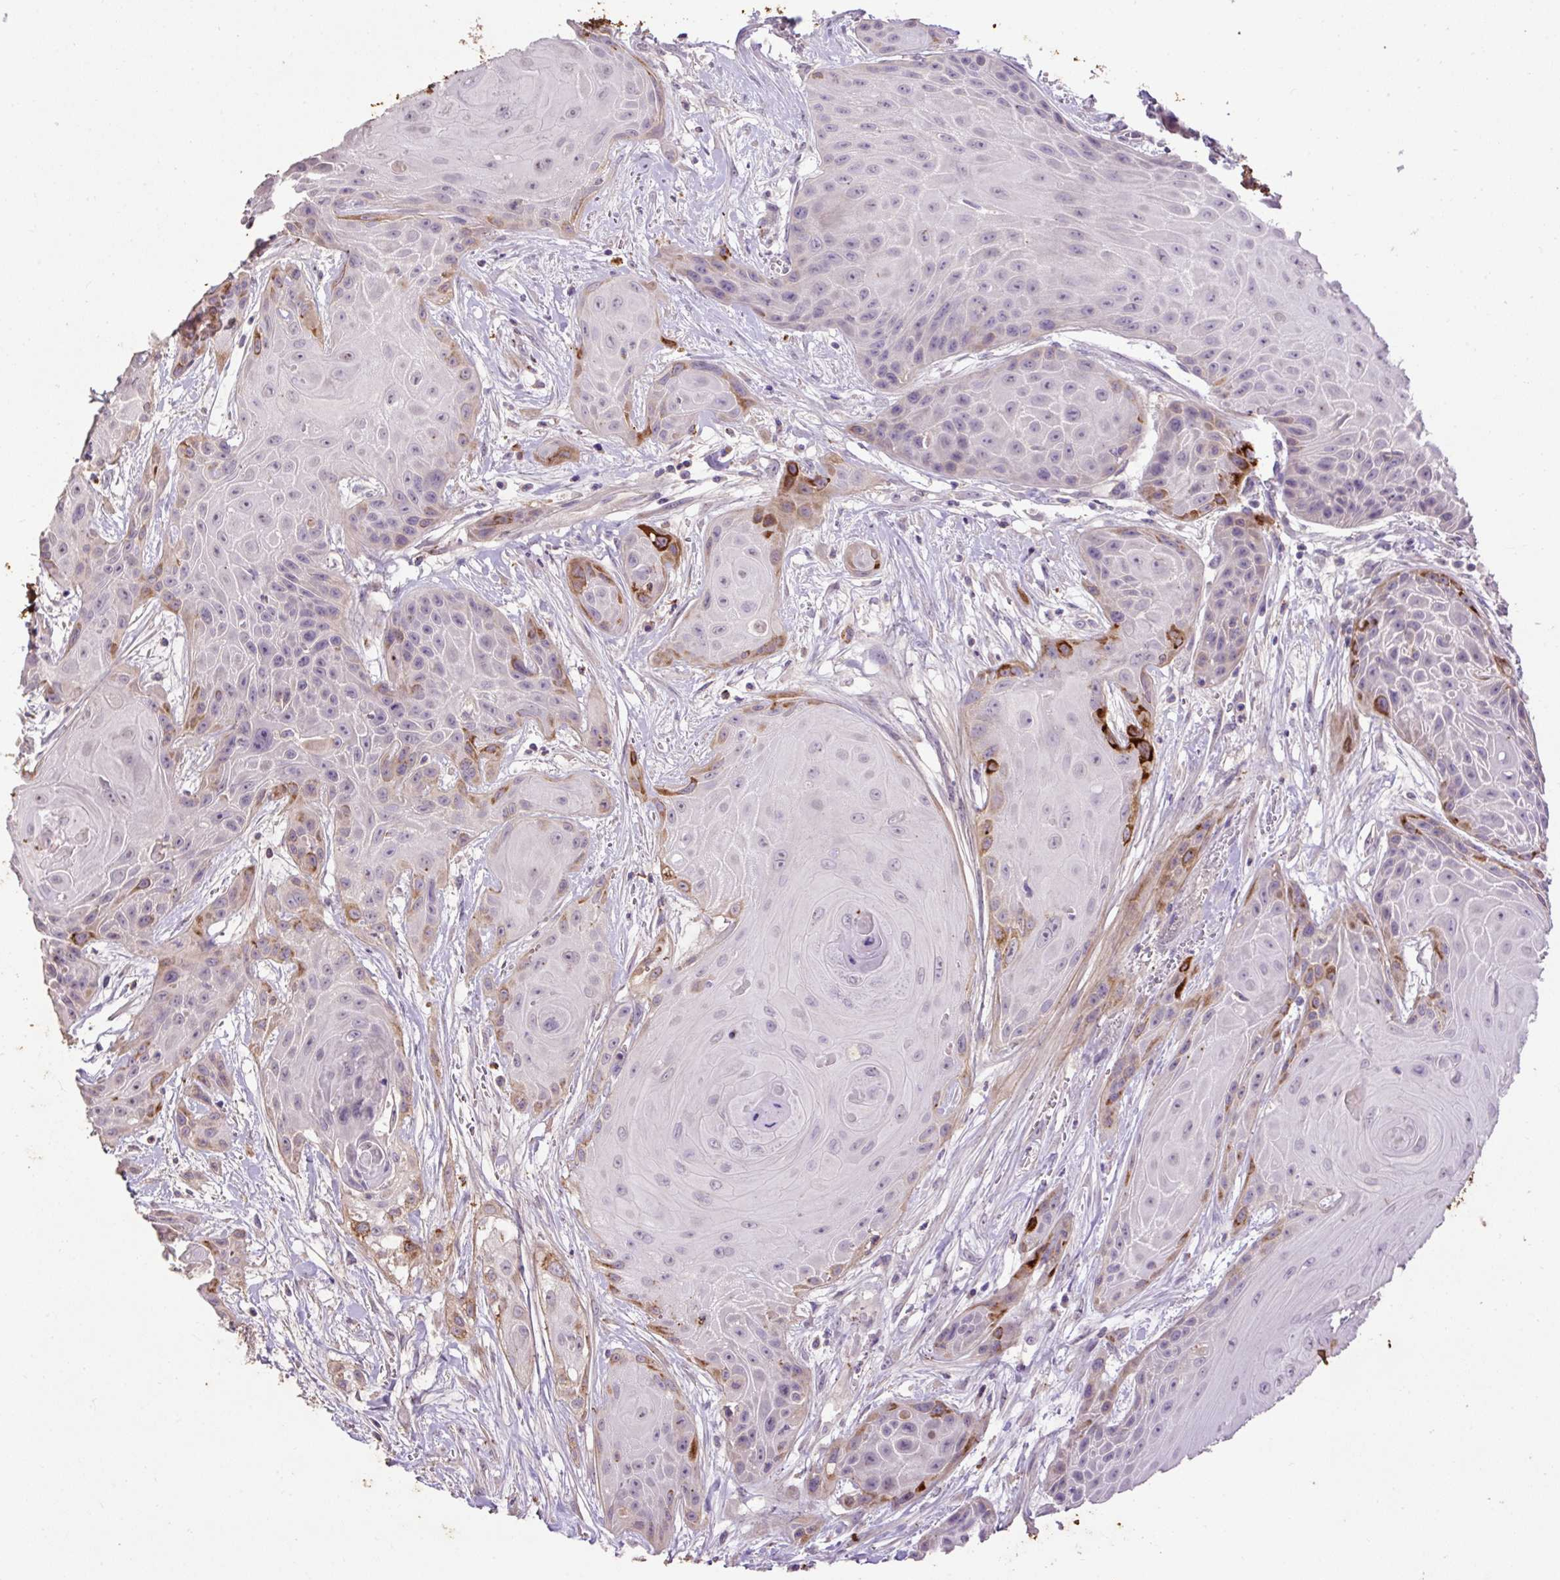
{"staining": {"intensity": "strong", "quantity": "<25%", "location": "cytoplasmic/membranous"}, "tissue": "head and neck cancer", "cell_type": "Tumor cells", "image_type": "cancer", "snomed": [{"axis": "morphology", "description": "Squamous cell carcinoma, NOS"}, {"axis": "topography", "description": "Head-Neck"}], "caption": "A brown stain highlights strong cytoplasmic/membranous expression of a protein in human squamous cell carcinoma (head and neck) tumor cells.", "gene": "LRTM2", "patient": {"sex": "female", "age": 73}}